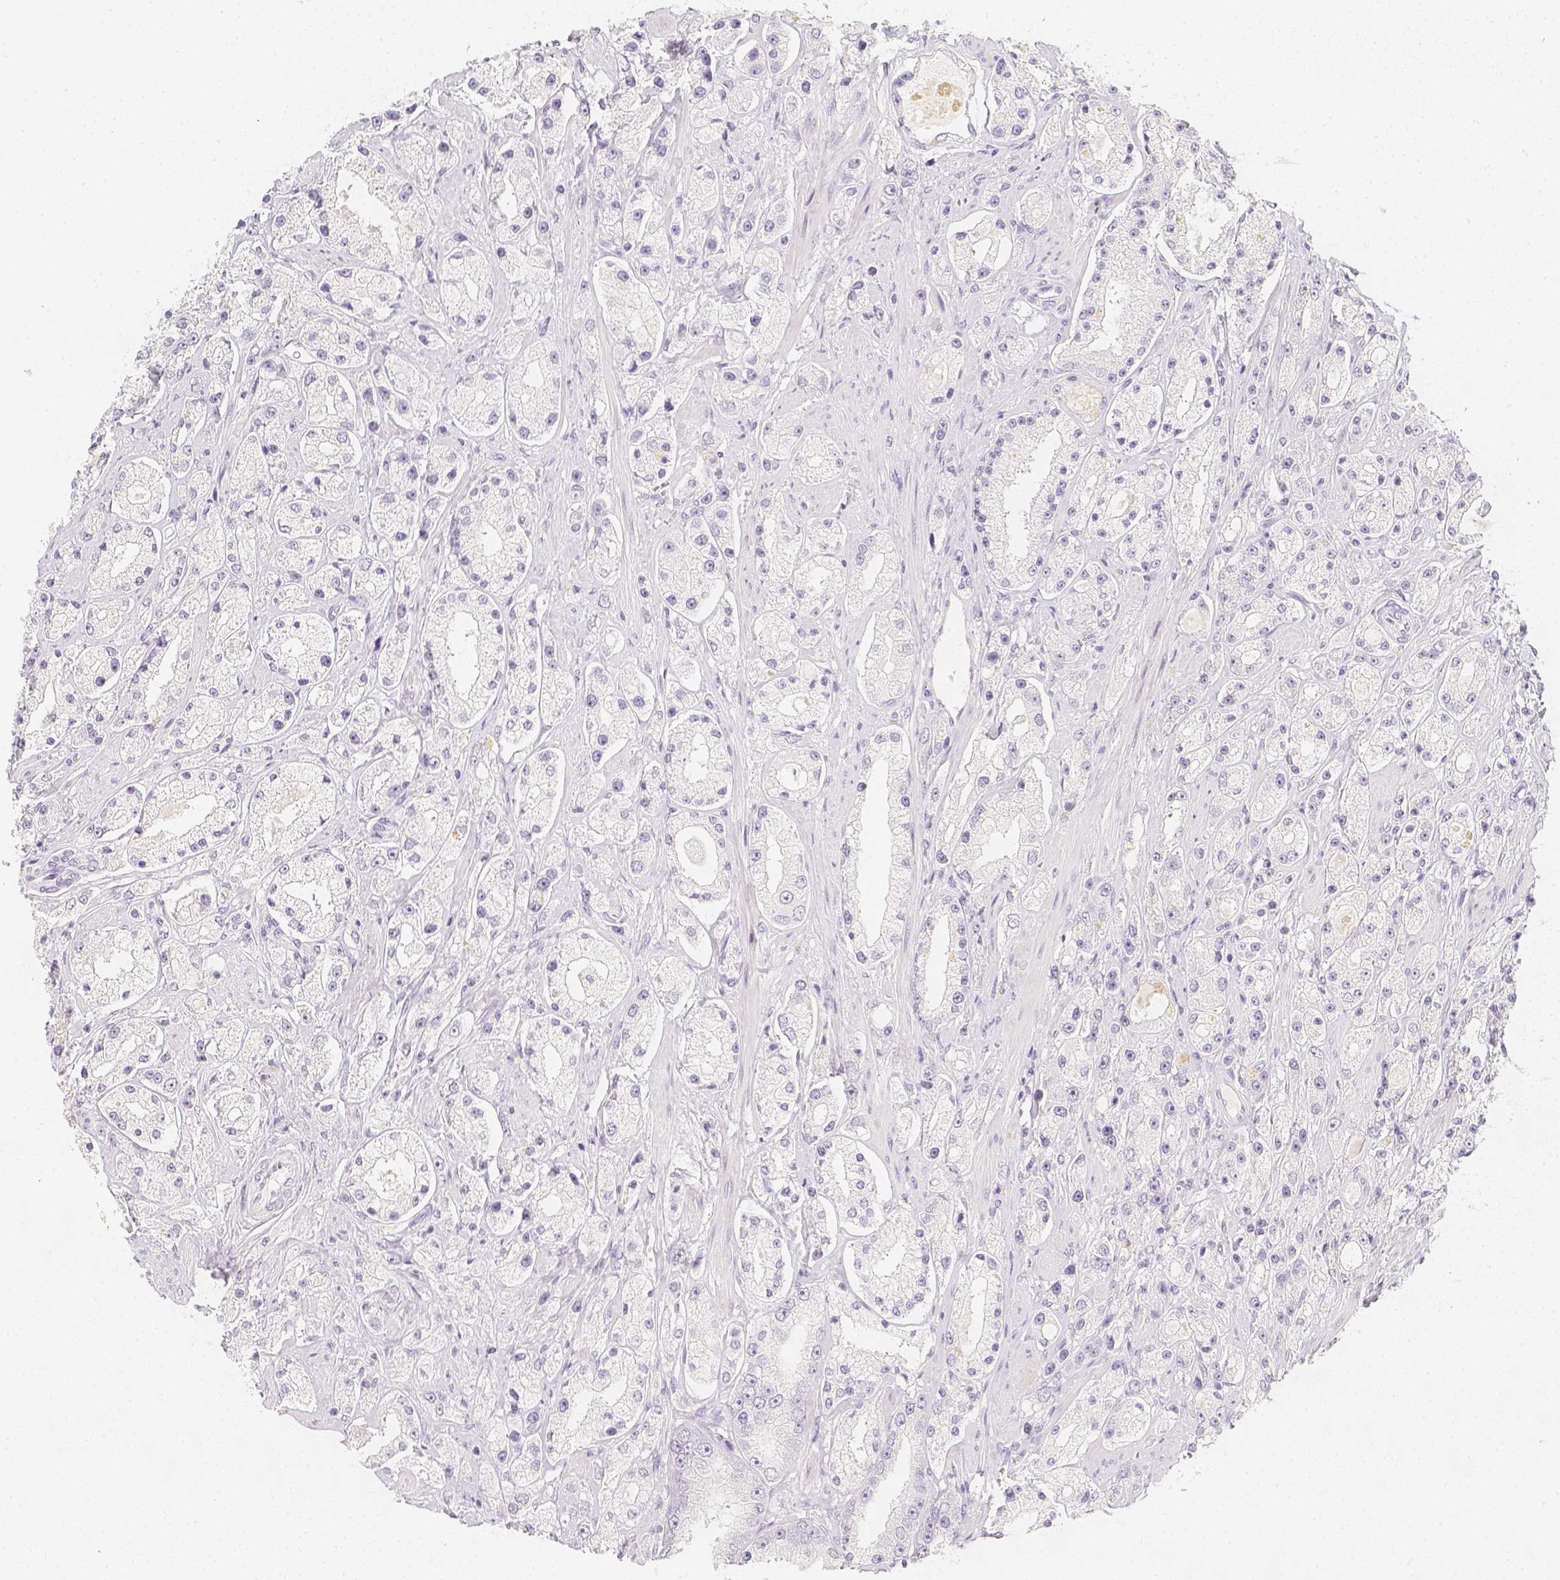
{"staining": {"intensity": "negative", "quantity": "none", "location": "none"}, "tissue": "prostate cancer", "cell_type": "Tumor cells", "image_type": "cancer", "snomed": [{"axis": "morphology", "description": "Adenocarcinoma, High grade"}, {"axis": "topography", "description": "Prostate"}], "caption": "This is an IHC image of prostate cancer. There is no staining in tumor cells.", "gene": "SLC18A1", "patient": {"sex": "male", "age": 67}}